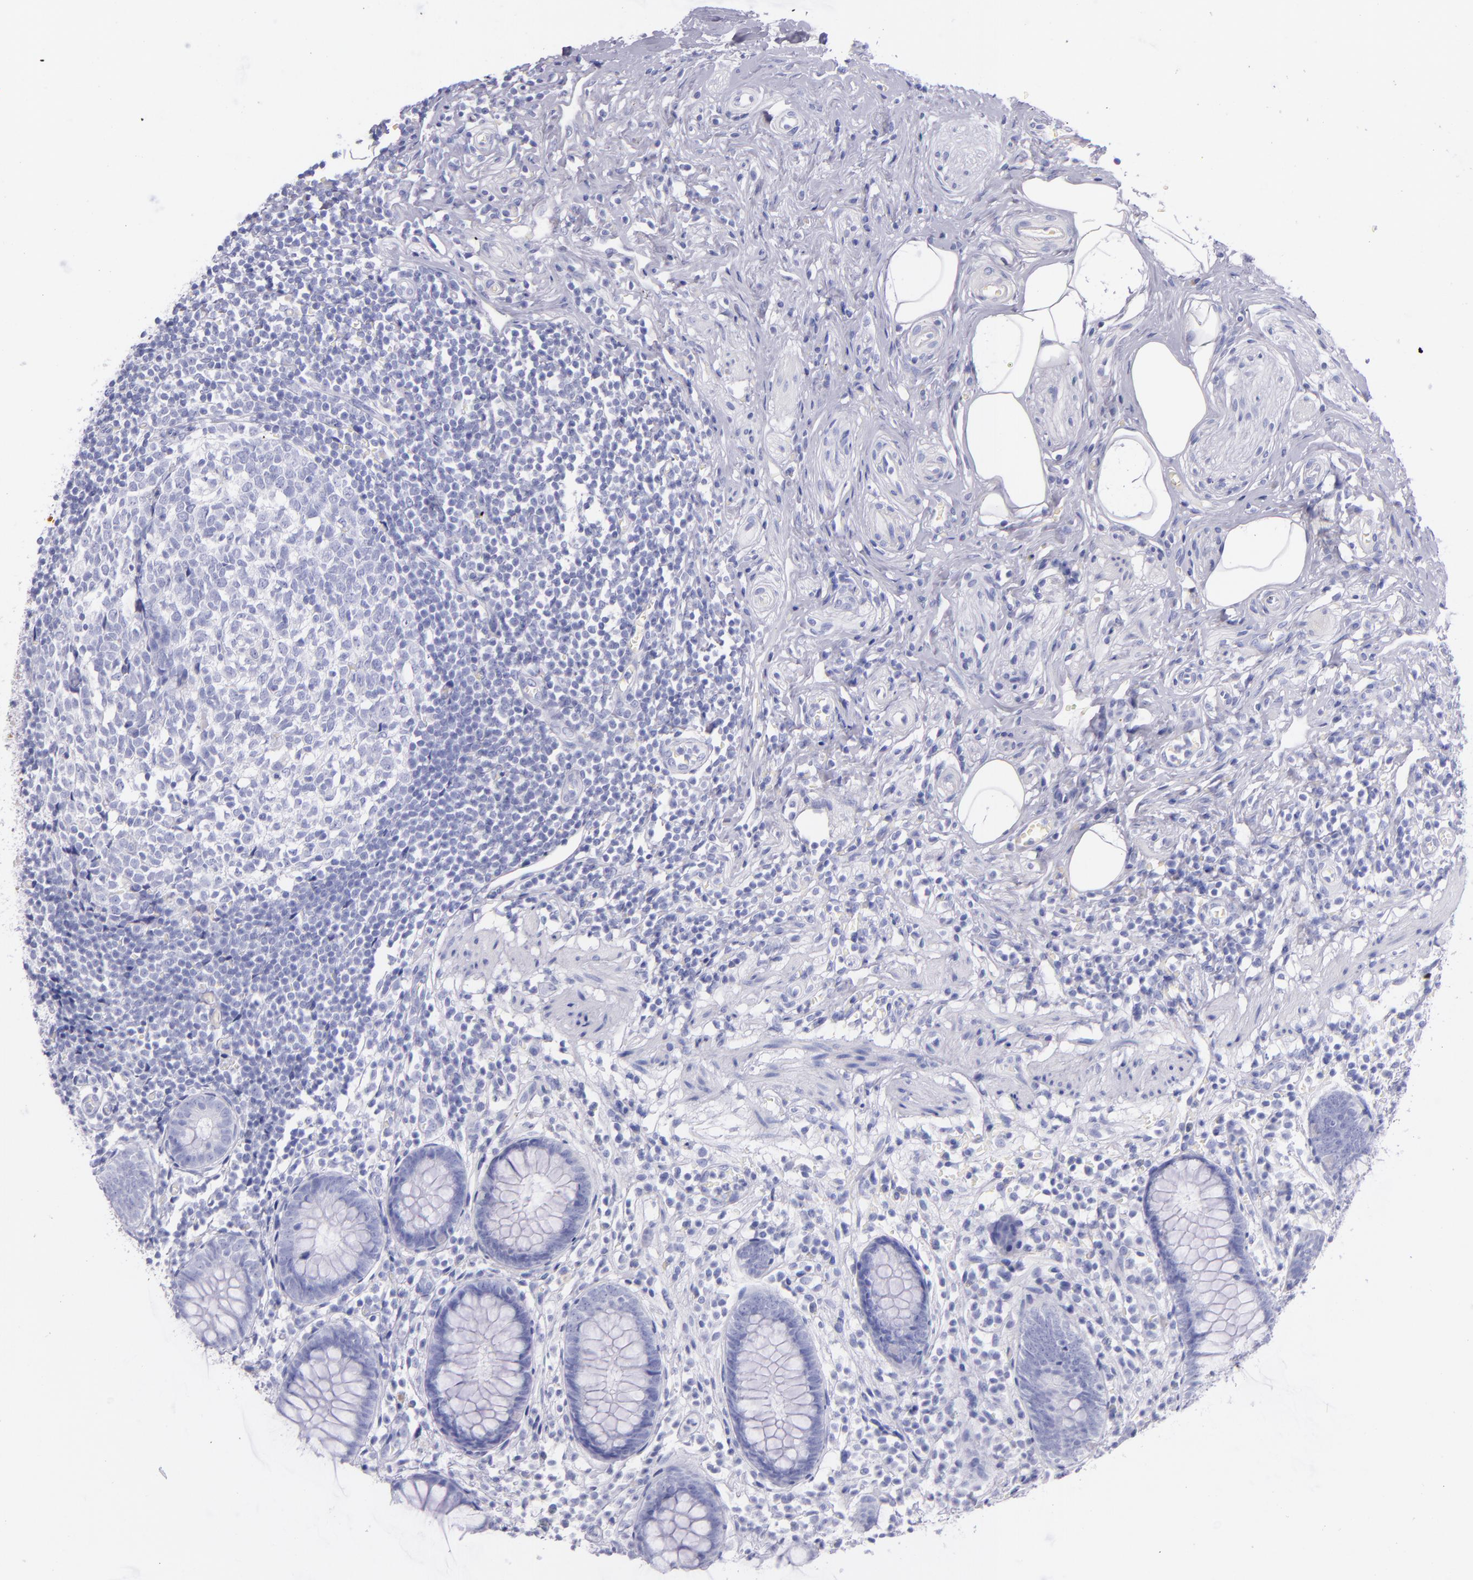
{"staining": {"intensity": "negative", "quantity": "none", "location": "none"}, "tissue": "appendix", "cell_type": "Glandular cells", "image_type": "normal", "snomed": [{"axis": "morphology", "description": "Normal tissue, NOS"}, {"axis": "topography", "description": "Appendix"}], "caption": "The histopathology image reveals no staining of glandular cells in benign appendix. (Stains: DAB IHC with hematoxylin counter stain, Microscopy: brightfield microscopy at high magnification).", "gene": "SFTPB", "patient": {"sex": "male", "age": 38}}